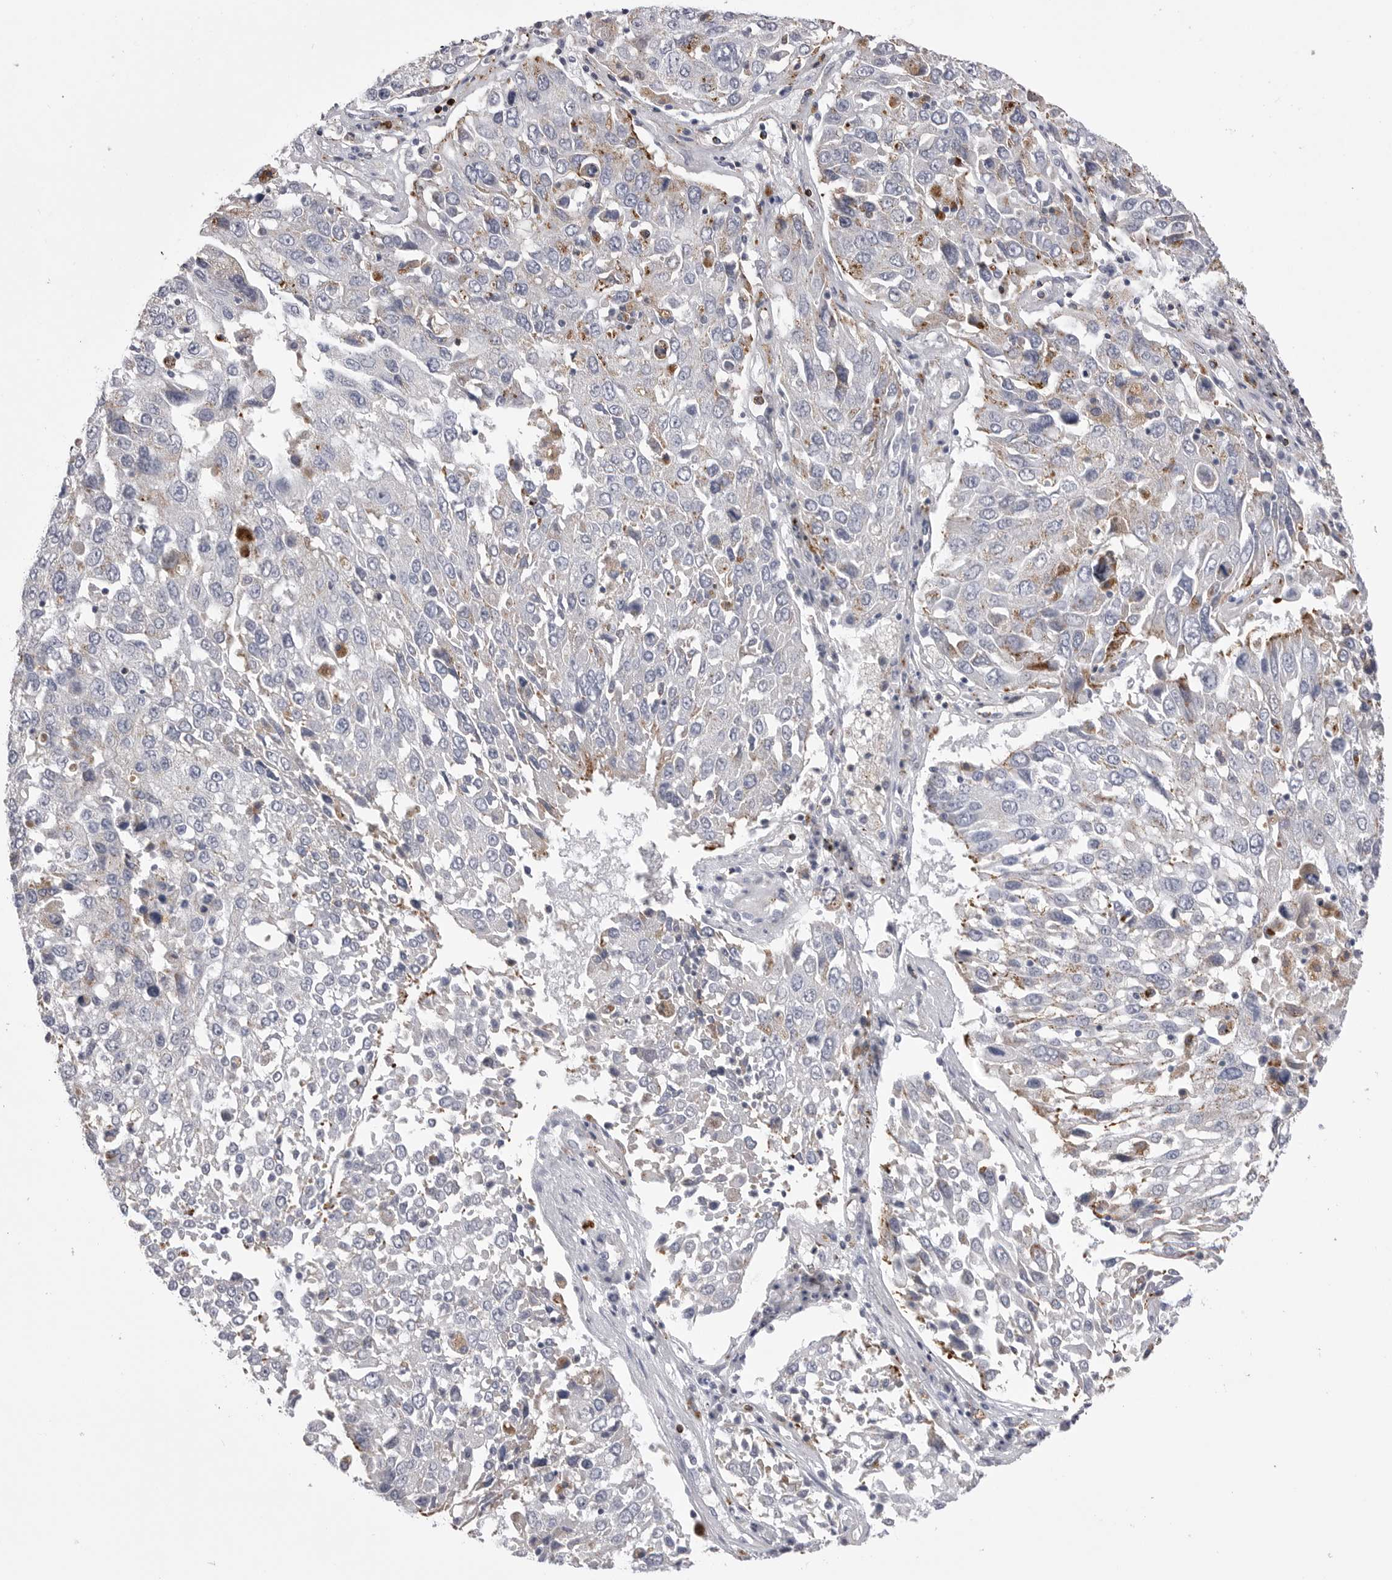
{"staining": {"intensity": "weak", "quantity": "<25%", "location": "cytoplasmic/membranous"}, "tissue": "lung cancer", "cell_type": "Tumor cells", "image_type": "cancer", "snomed": [{"axis": "morphology", "description": "Squamous cell carcinoma, NOS"}, {"axis": "topography", "description": "Lung"}], "caption": "Image shows no protein expression in tumor cells of lung squamous cell carcinoma tissue.", "gene": "PSPN", "patient": {"sex": "male", "age": 65}}